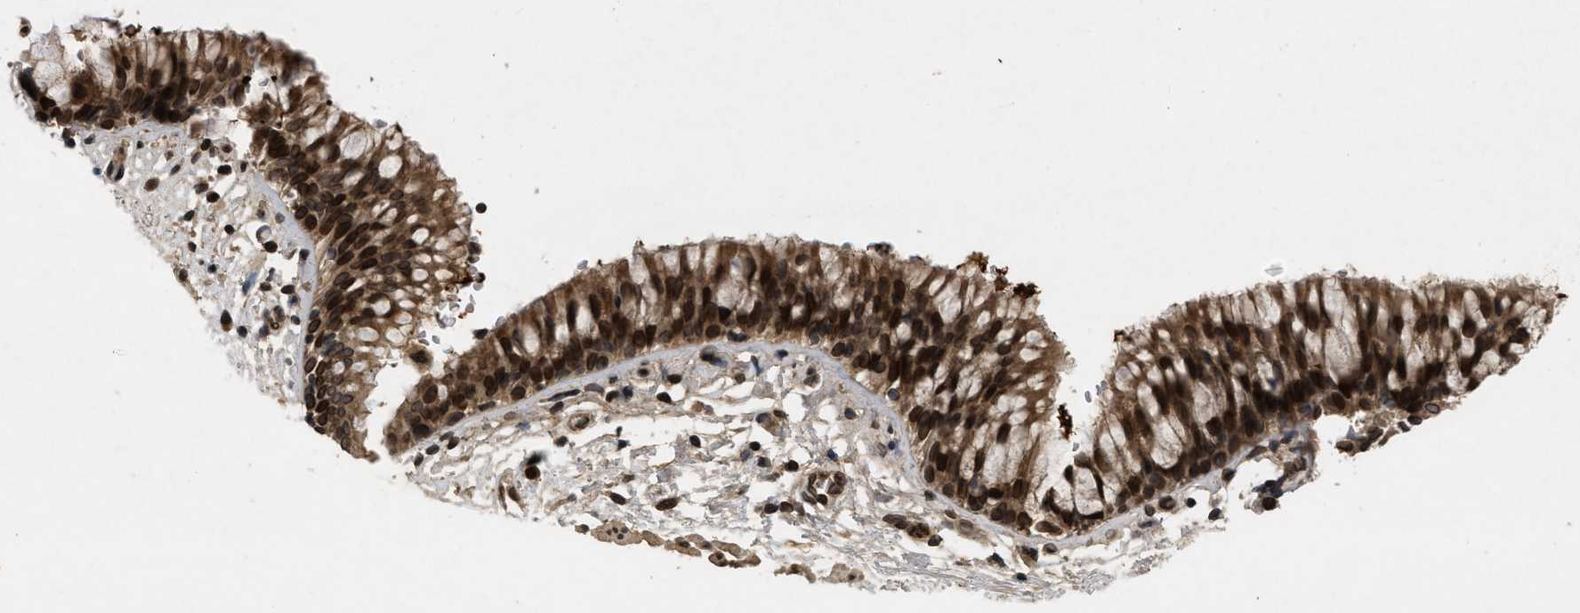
{"staining": {"intensity": "strong", "quantity": ">75%", "location": "cytoplasmic/membranous,nuclear"}, "tissue": "bronchus", "cell_type": "Respiratory epithelial cells", "image_type": "normal", "snomed": [{"axis": "morphology", "description": "Normal tissue, NOS"}, {"axis": "morphology", "description": "Inflammation, NOS"}, {"axis": "topography", "description": "Cartilage tissue"}, {"axis": "topography", "description": "Bronchus"}], "caption": "Immunohistochemical staining of normal human bronchus reveals high levels of strong cytoplasmic/membranous,nuclear expression in approximately >75% of respiratory epithelial cells.", "gene": "CRY1", "patient": {"sex": "male", "age": 77}}